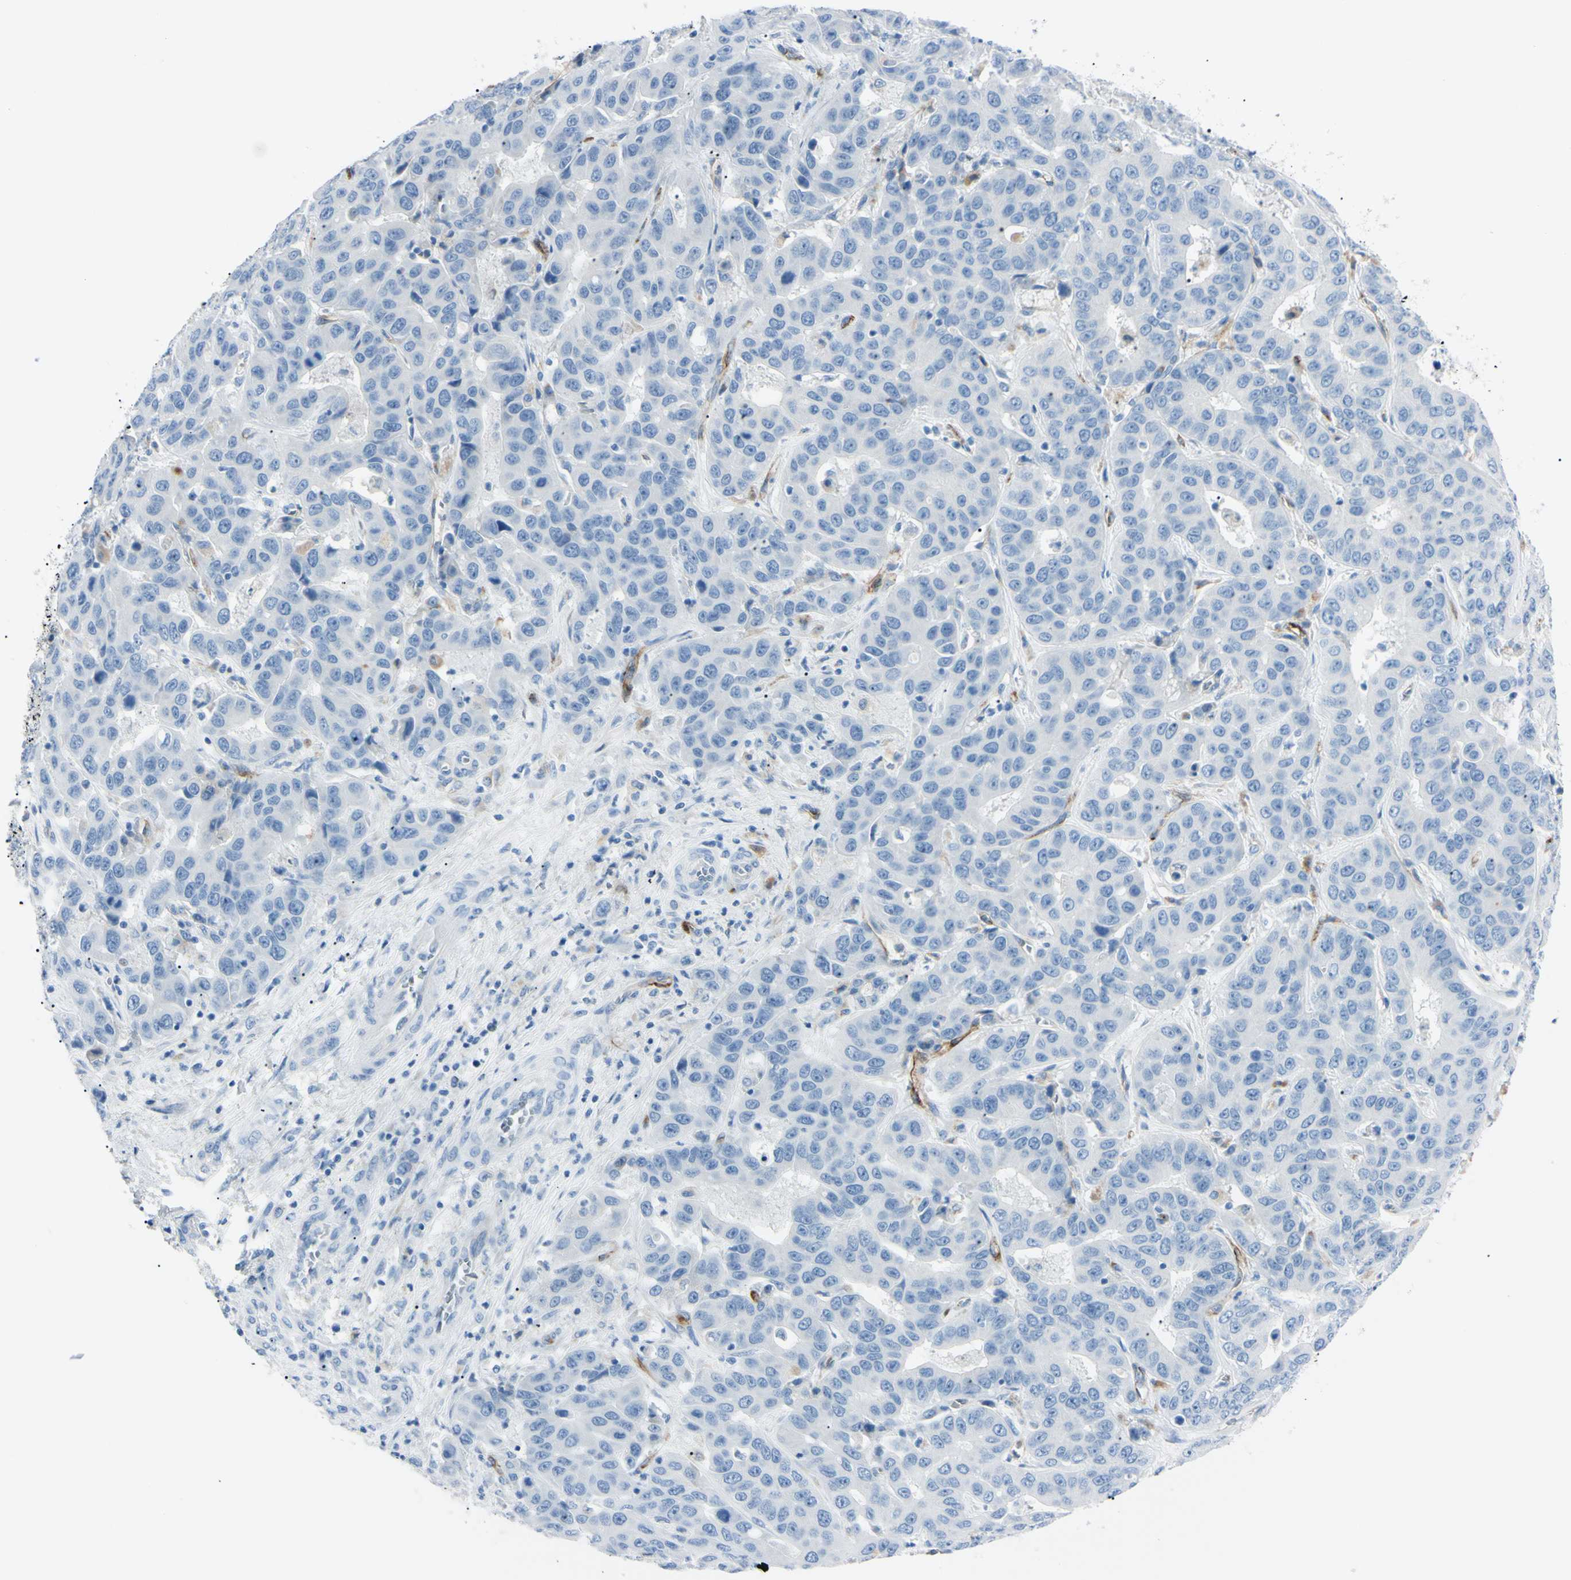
{"staining": {"intensity": "negative", "quantity": "none", "location": "none"}, "tissue": "liver cancer", "cell_type": "Tumor cells", "image_type": "cancer", "snomed": [{"axis": "morphology", "description": "Cholangiocarcinoma"}, {"axis": "topography", "description": "Liver"}], "caption": "Human cholangiocarcinoma (liver) stained for a protein using IHC shows no staining in tumor cells.", "gene": "FOLH1", "patient": {"sex": "female", "age": 52}}